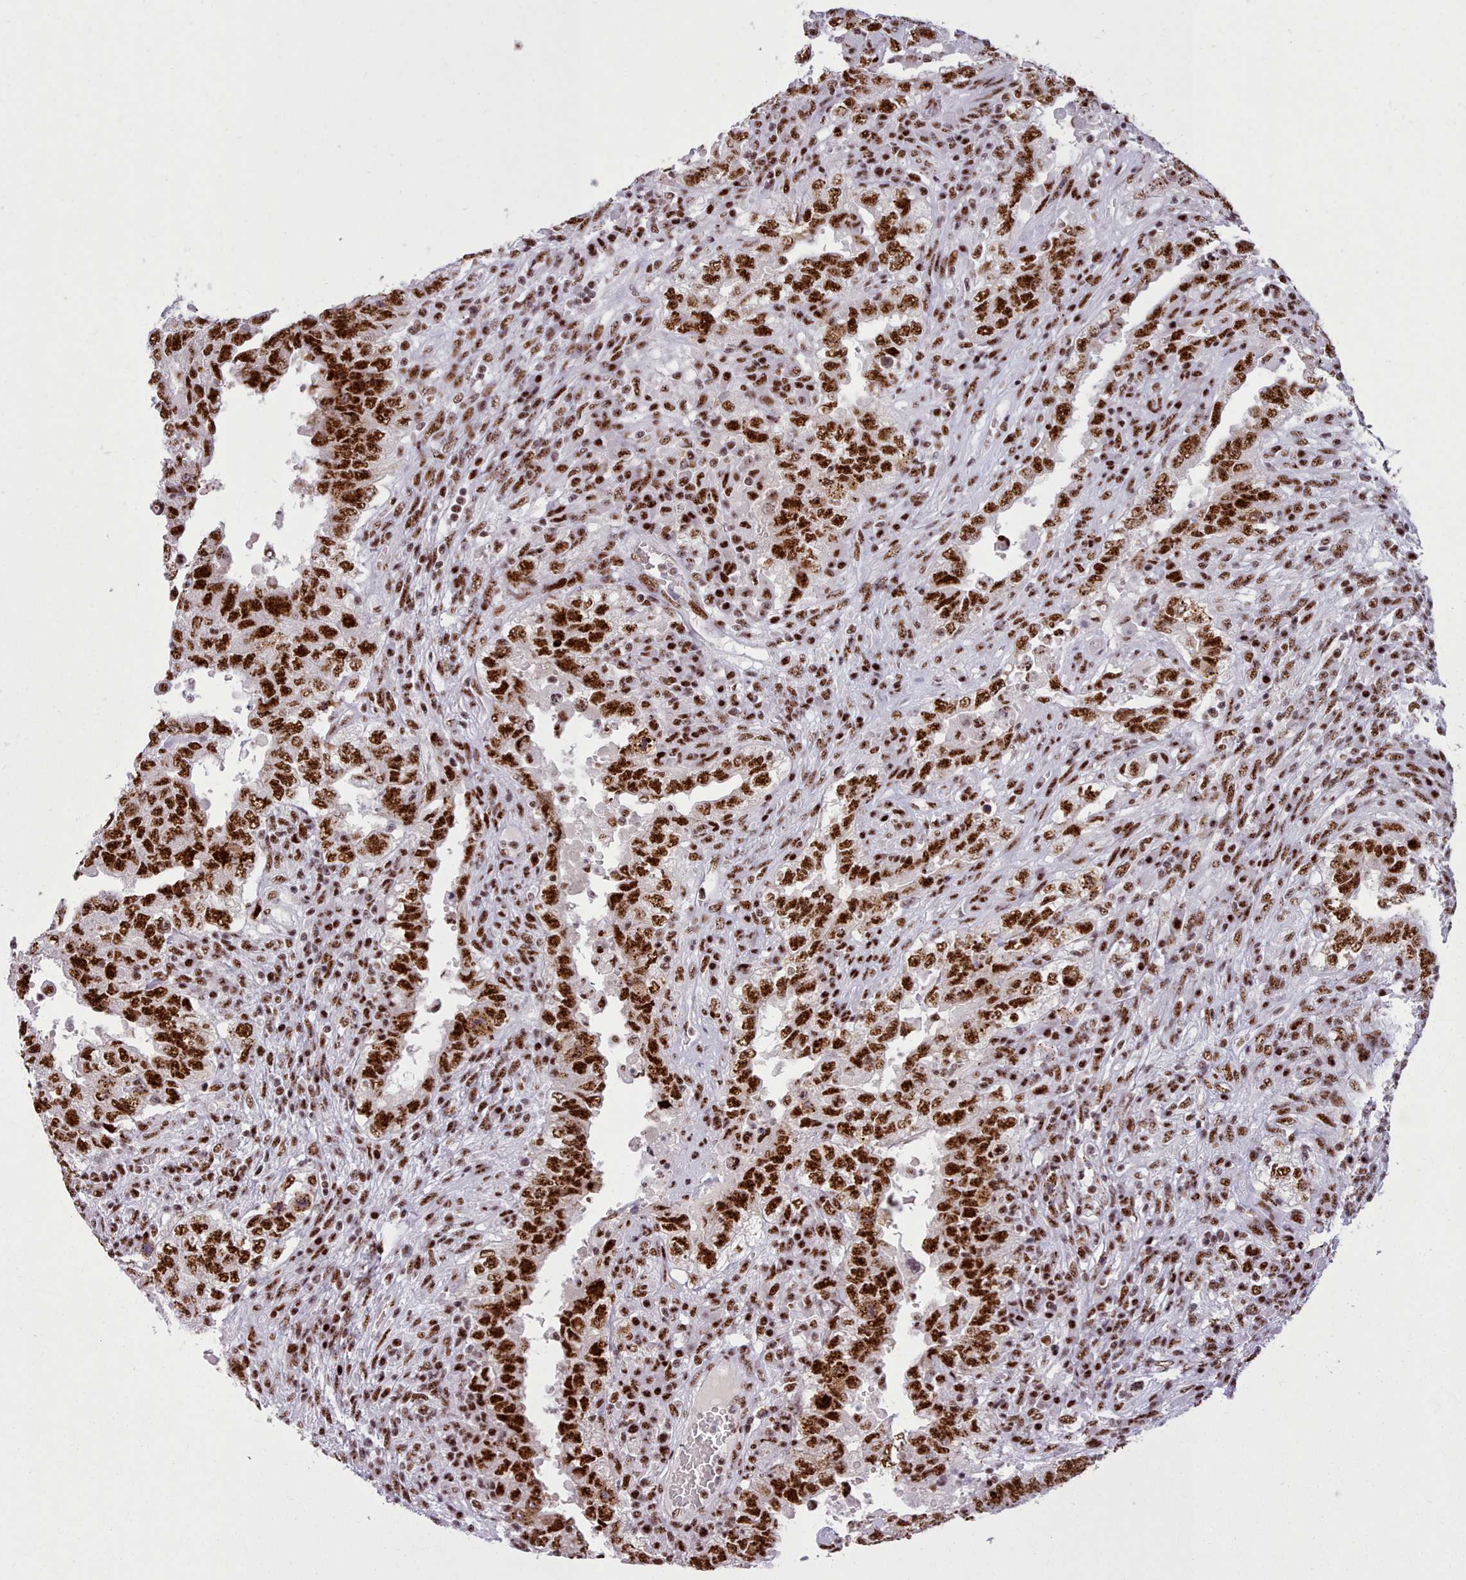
{"staining": {"intensity": "strong", "quantity": ">75%", "location": "nuclear"}, "tissue": "testis cancer", "cell_type": "Tumor cells", "image_type": "cancer", "snomed": [{"axis": "morphology", "description": "Carcinoma, Embryonal, NOS"}, {"axis": "topography", "description": "Testis"}], "caption": "Human testis embryonal carcinoma stained with a protein marker displays strong staining in tumor cells.", "gene": "TMEM35B", "patient": {"sex": "male", "age": 26}}